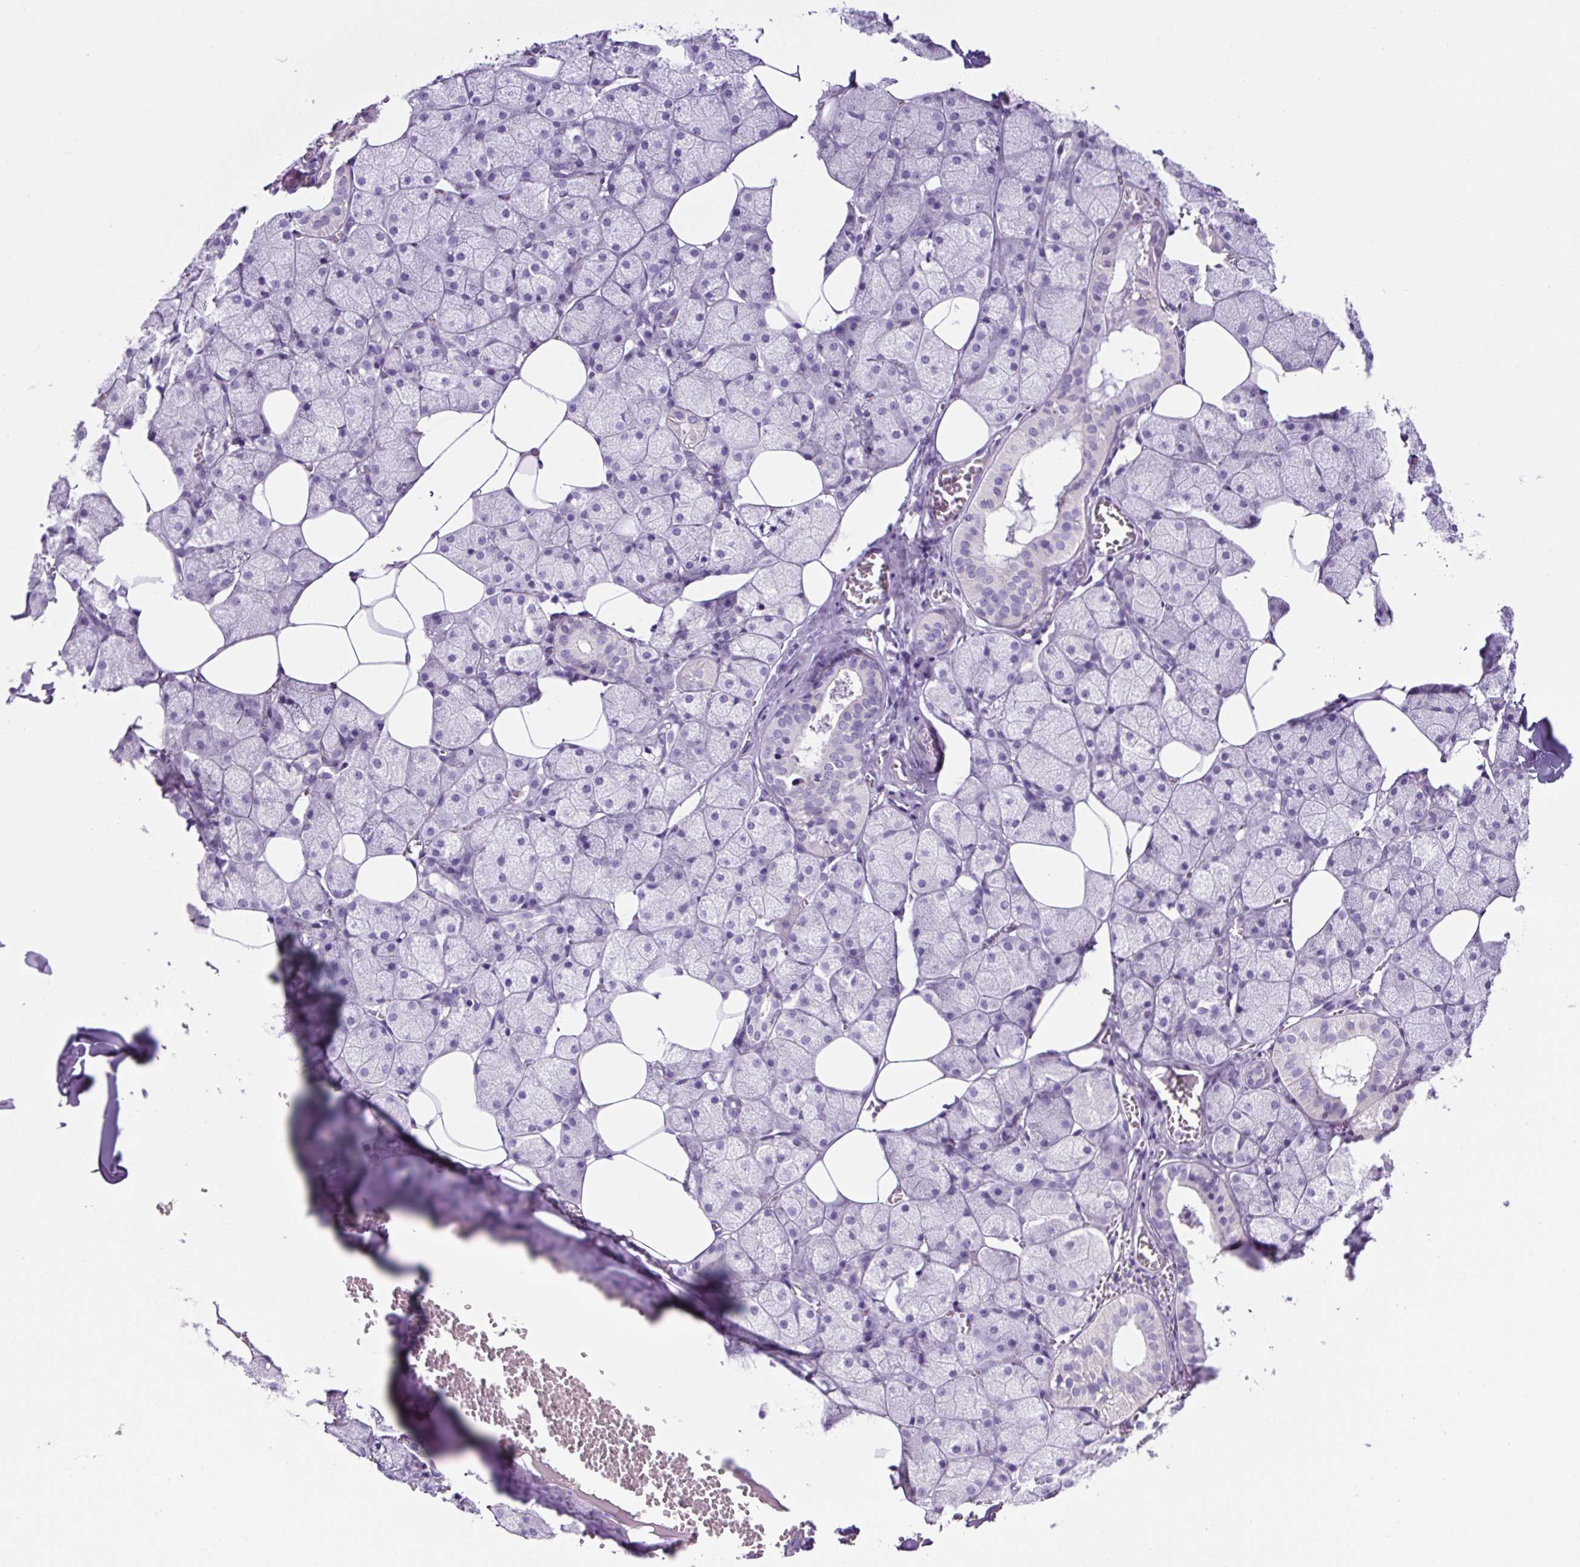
{"staining": {"intensity": "negative", "quantity": "none", "location": "none"}, "tissue": "salivary gland", "cell_type": "Glandular cells", "image_type": "normal", "snomed": [{"axis": "morphology", "description": "Normal tissue, NOS"}, {"axis": "topography", "description": "Salivary gland"}, {"axis": "topography", "description": "Peripheral nerve tissue"}], "caption": "Immunohistochemistry (IHC) image of normal salivary gland stained for a protein (brown), which shows no staining in glandular cells. (DAB (3,3'-diaminobenzidine) immunohistochemistry with hematoxylin counter stain).", "gene": "OR14A2", "patient": {"sex": "male", "age": 38}}